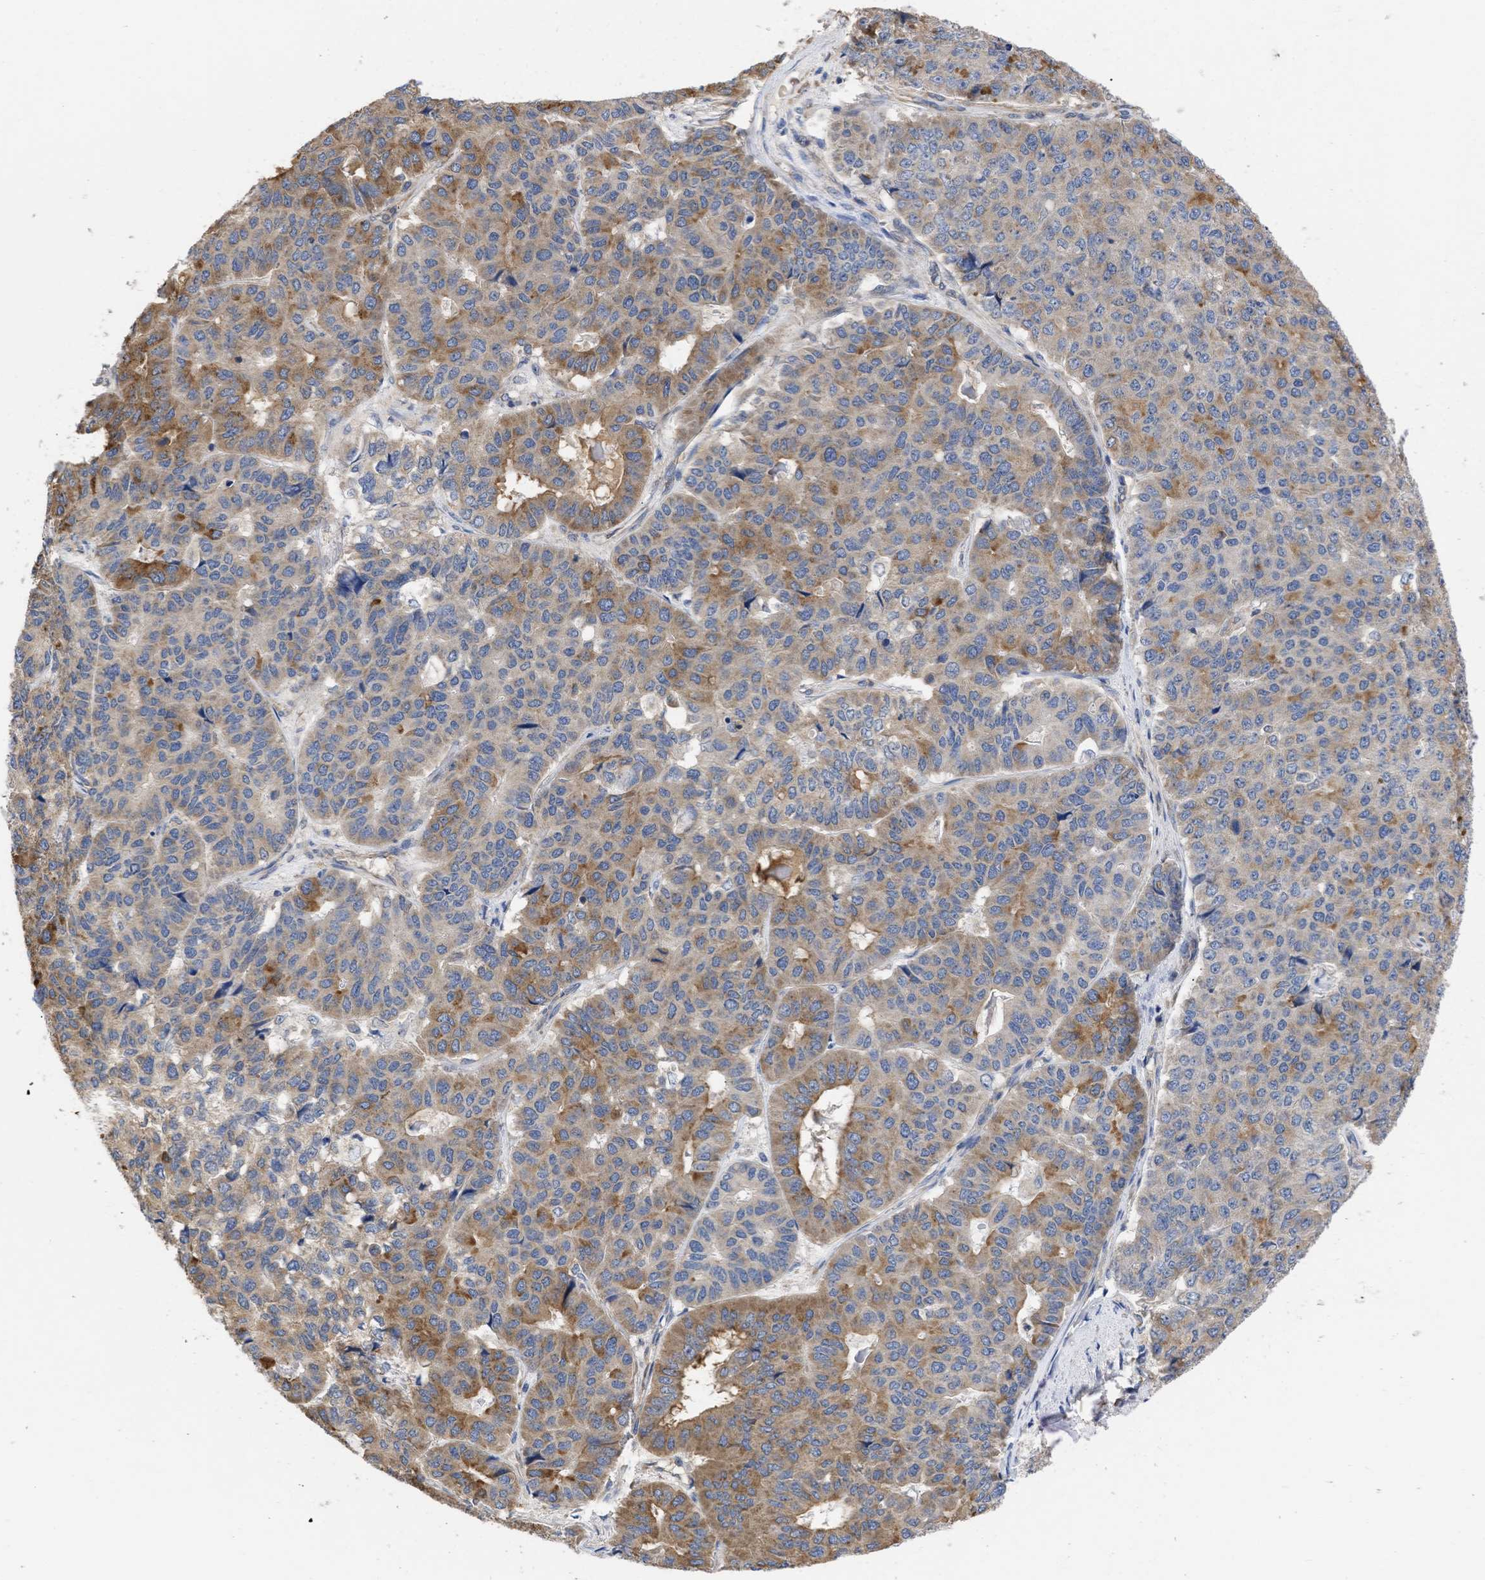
{"staining": {"intensity": "moderate", "quantity": "25%-75%", "location": "cytoplasmic/membranous"}, "tissue": "pancreatic cancer", "cell_type": "Tumor cells", "image_type": "cancer", "snomed": [{"axis": "morphology", "description": "Adenocarcinoma, NOS"}, {"axis": "topography", "description": "Pancreas"}], "caption": "About 25%-75% of tumor cells in pancreatic cancer (adenocarcinoma) demonstrate moderate cytoplasmic/membranous protein staining as visualized by brown immunohistochemical staining.", "gene": "MAP2K3", "patient": {"sex": "male", "age": 50}}